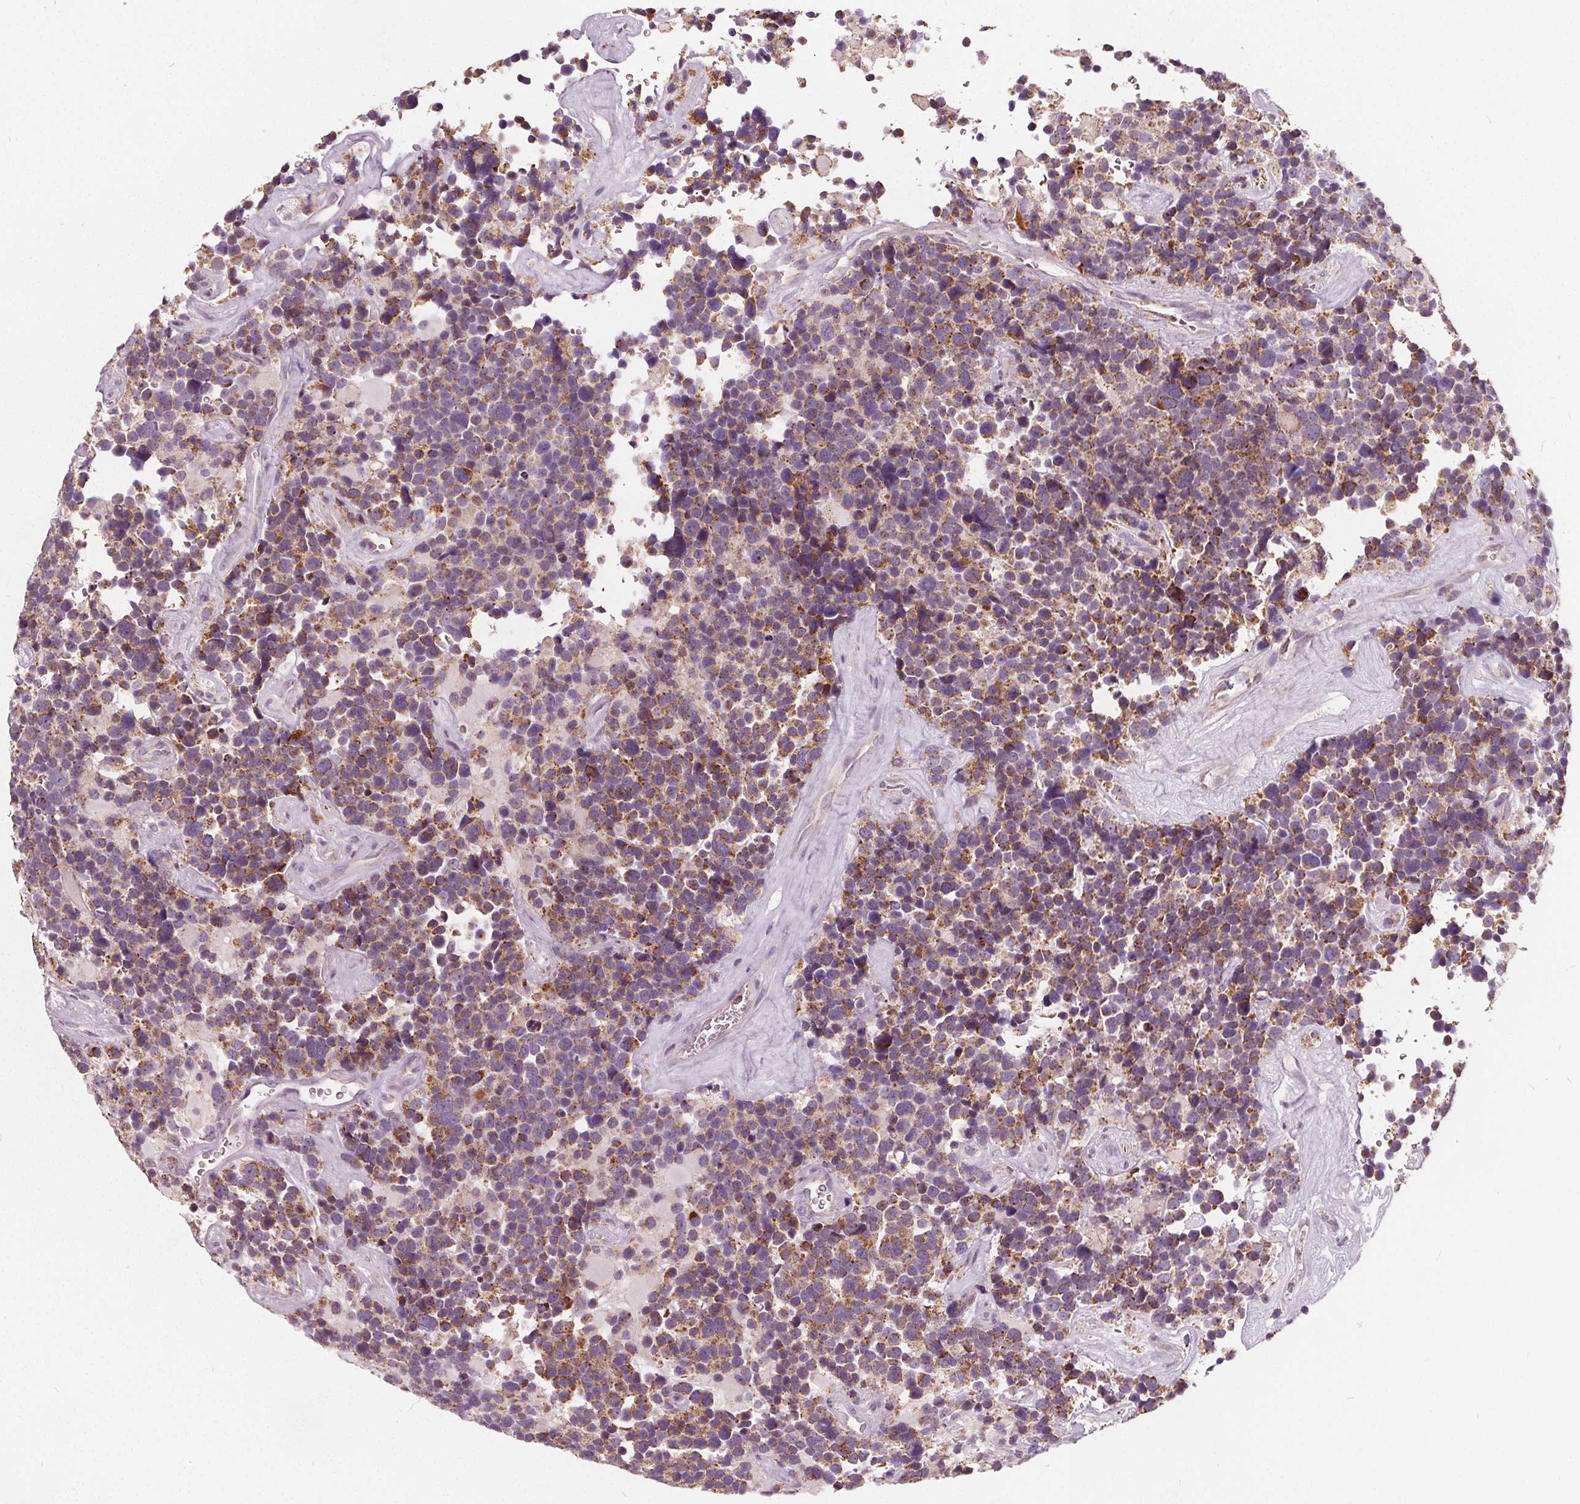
{"staining": {"intensity": "moderate", "quantity": ">75%", "location": "cytoplasmic/membranous"}, "tissue": "glioma", "cell_type": "Tumor cells", "image_type": "cancer", "snomed": [{"axis": "morphology", "description": "Glioma, malignant, High grade"}, {"axis": "topography", "description": "Brain"}], "caption": "Glioma stained with DAB IHC exhibits medium levels of moderate cytoplasmic/membranous staining in approximately >75% of tumor cells.", "gene": "ECI2", "patient": {"sex": "male", "age": 33}}